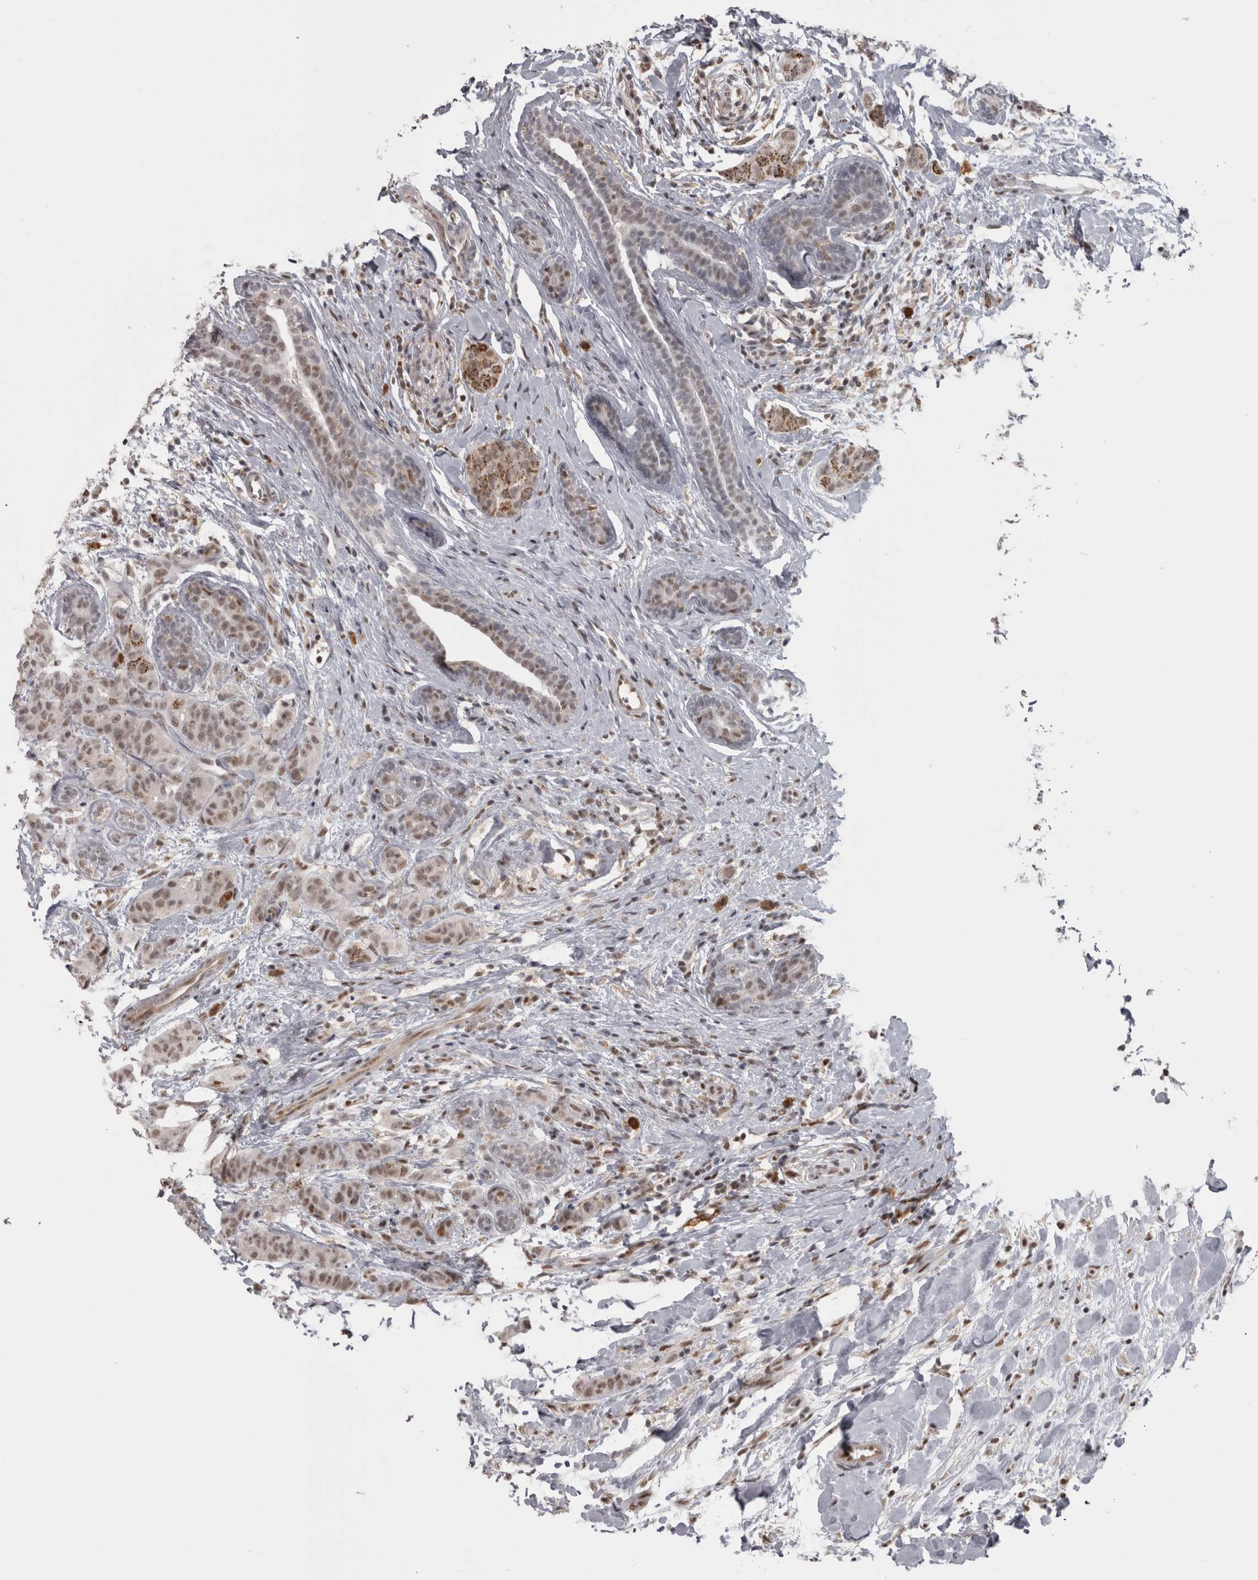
{"staining": {"intensity": "weak", "quantity": ">75%", "location": "nuclear"}, "tissue": "breast cancer", "cell_type": "Tumor cells", "image_type": "cancer", "snomed": [{"axis": "morphology", "description": "Normal tissue, NOS"}, {"axis": "morphology", "description": "Duct carcinoma"}, {"axis": "topography", "description": "Breast"}], "caption": "Breast invasive ductal carcinoma was stained to show a protein in brown. There is low levels of weak nuclear expression in about >75% of tumor cells.", "gene": "MICU3", "patient": {"sex": "female", "age": 40}}